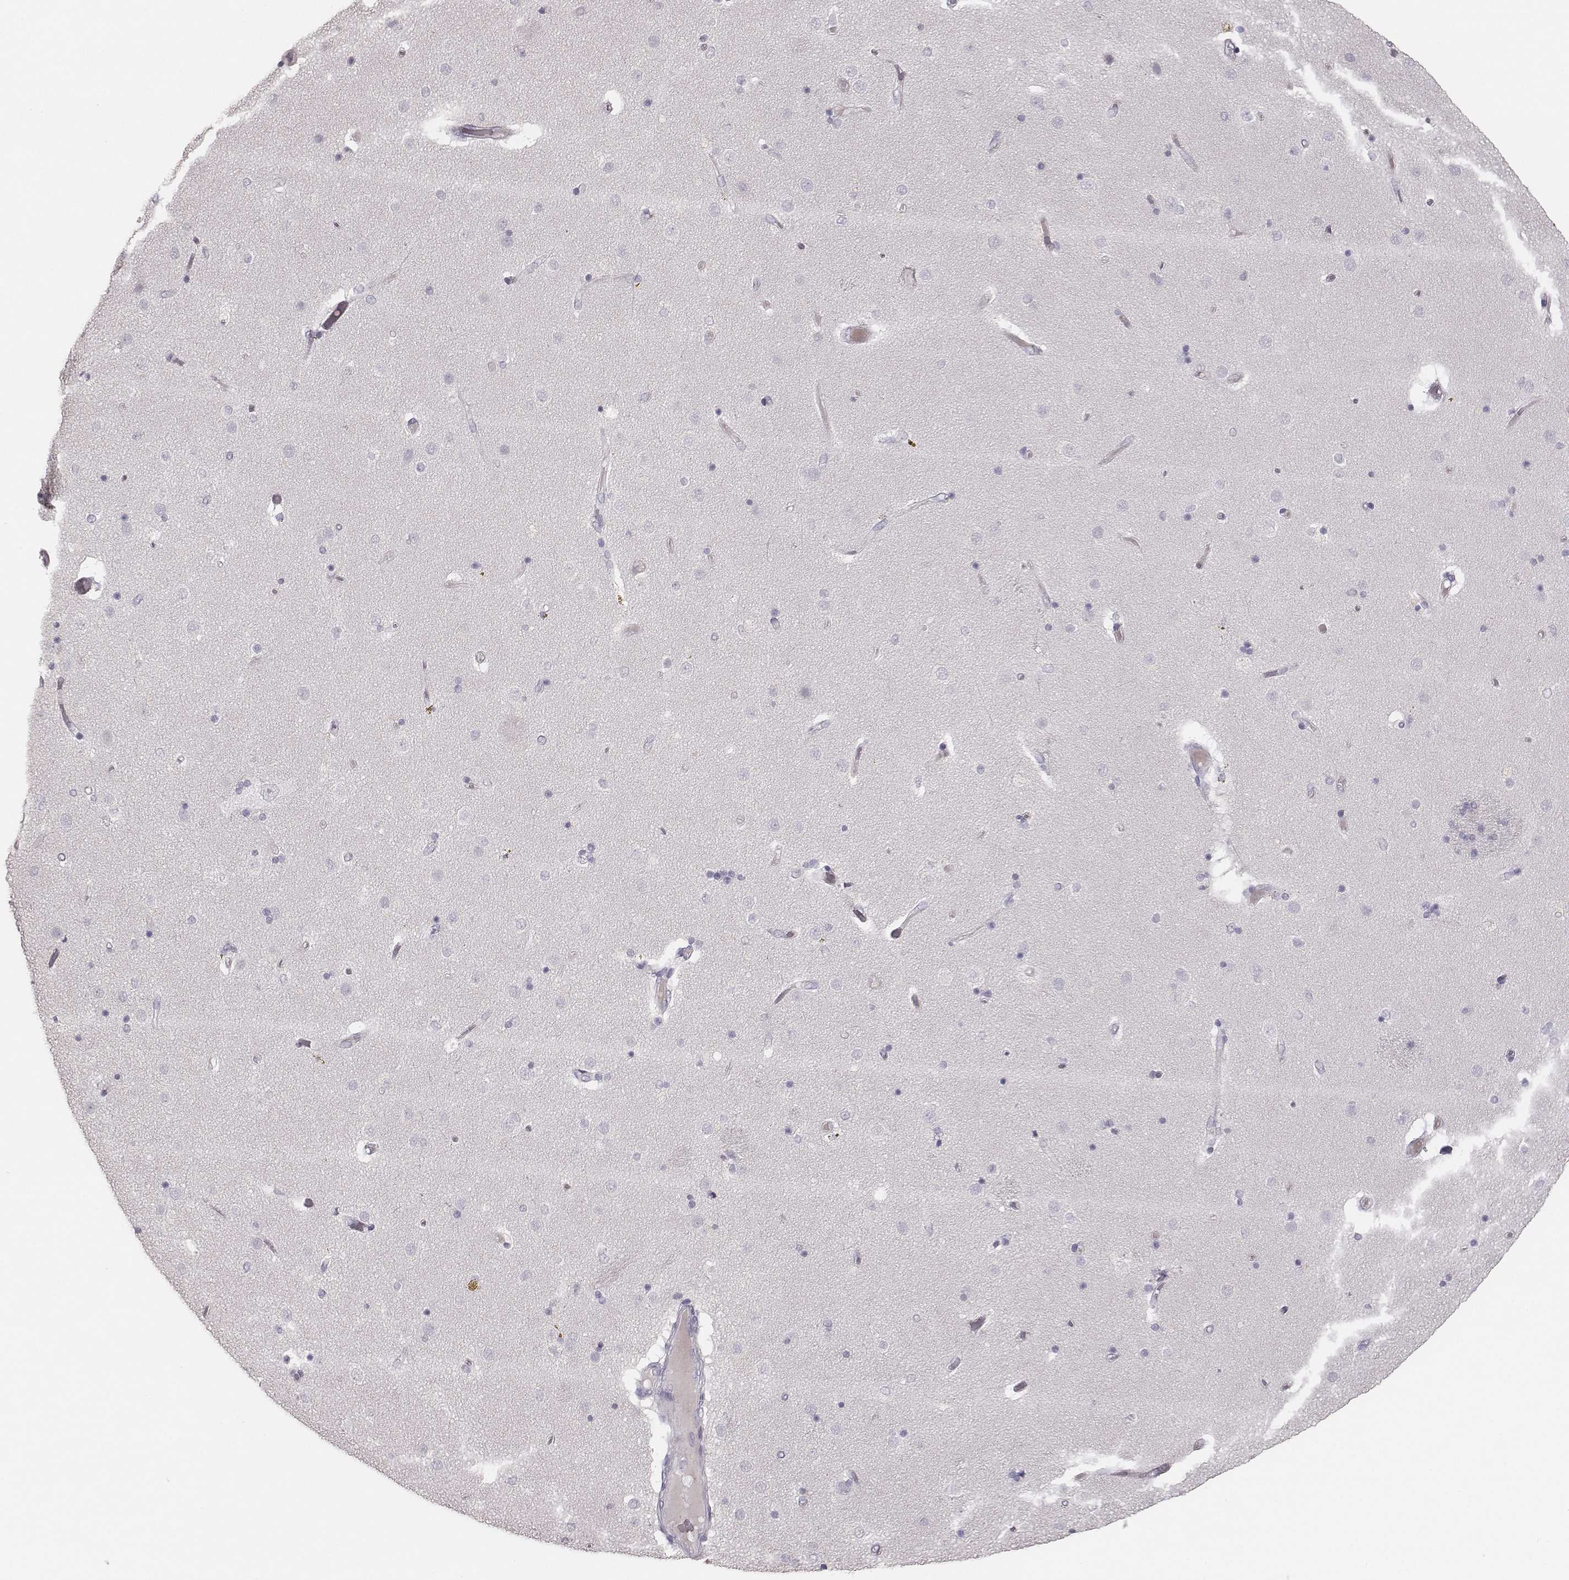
{"staining": {"intensity": "negative", "quantity": "none", "location": "none"}, "tissue": "caudate", "cell_type": "Glial cells", "image_type": "normal", "snomed": [{"axis": "morphology", "description": "Normal tissue, NOS"}, {"axis": "topography", "description": "Lateral ventricle wall"}], "caption": "This image is of benign caudate stained with IHC to label a protein in brown with the nuclei are counter-stained blue. There is no positivity in glial cells.", "gene": "MYH6", "patient": {"sex": "female", "age": 71}}